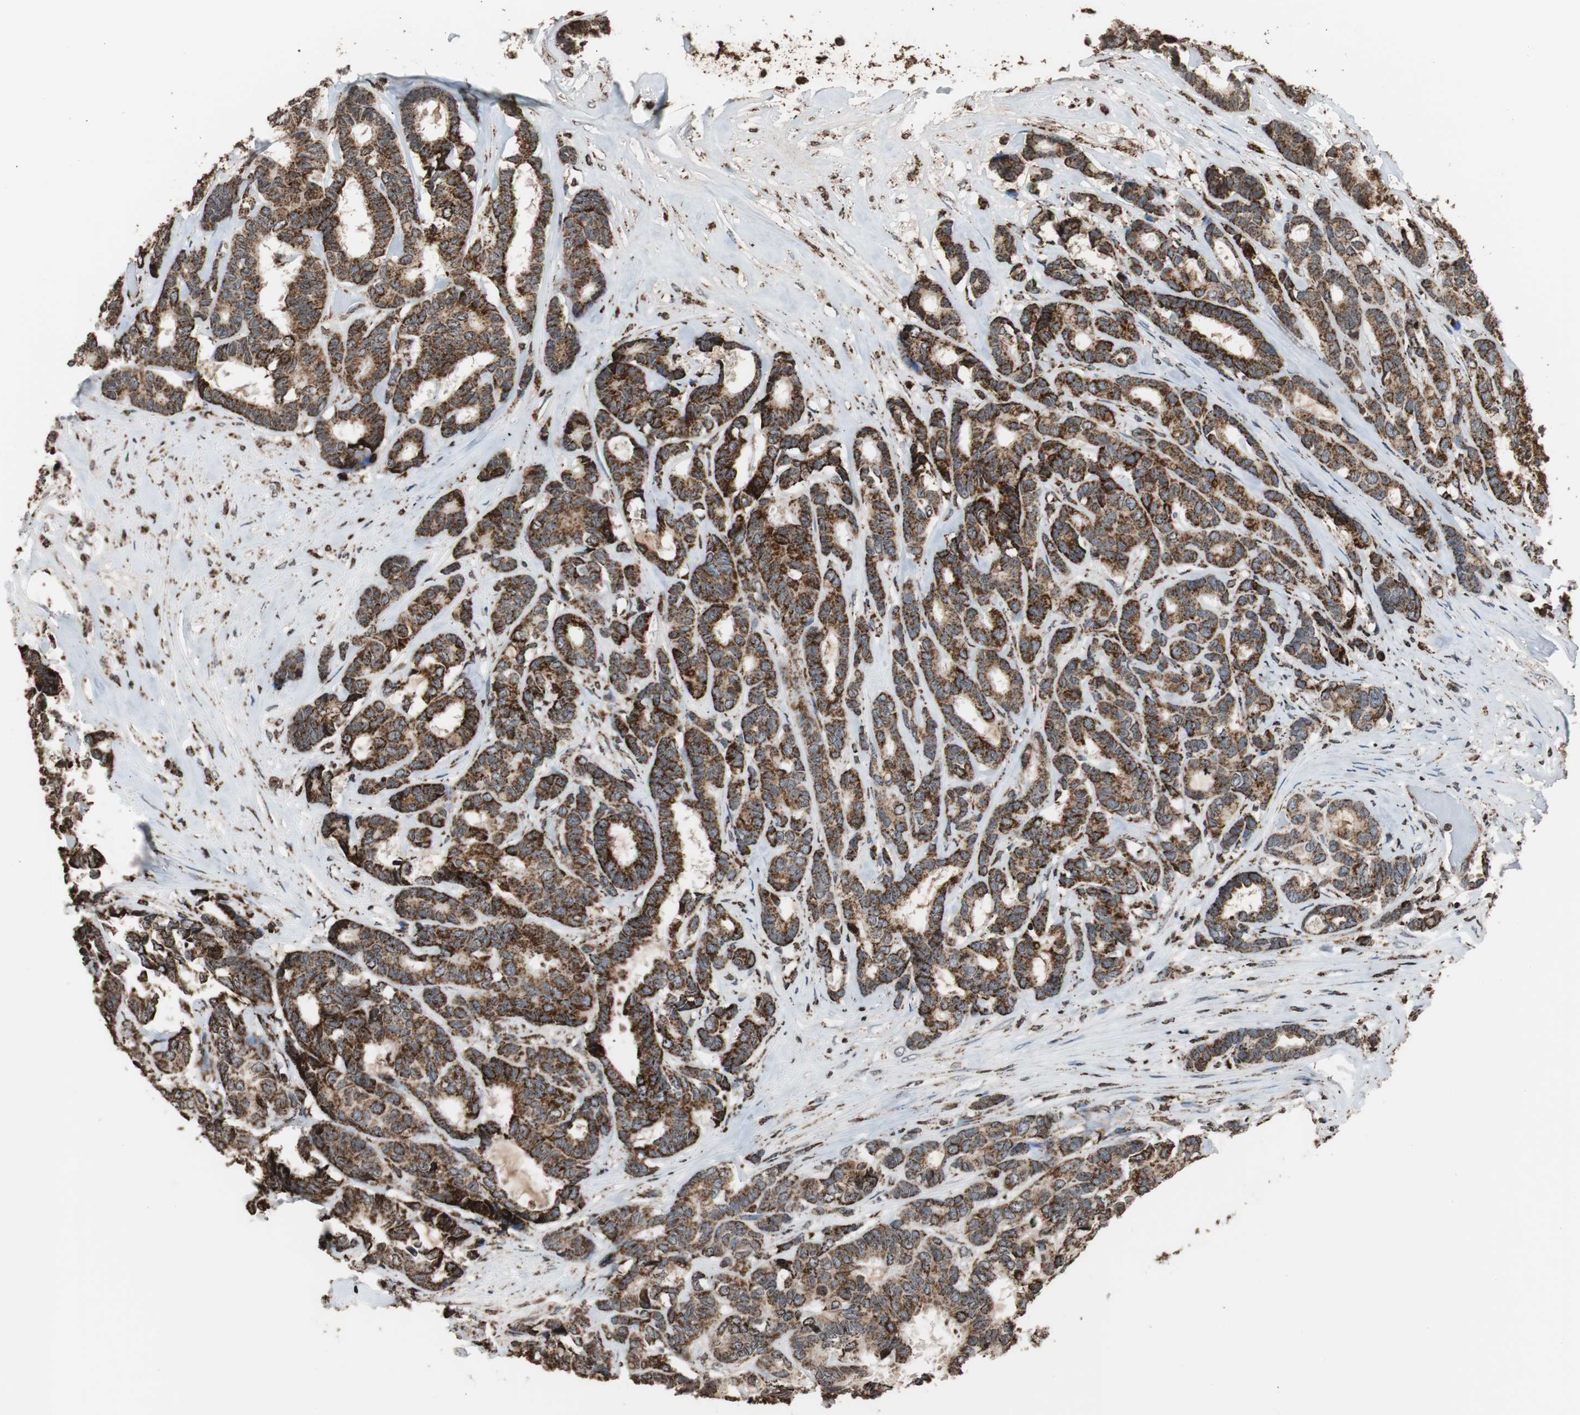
{"staining": {"intensity": "strong", "quantity": ">75%", "location": "cytoplasmic/membranous"}, "tissue": "breast cancer", "cell_type": "Tumor cells", "image_type": "cancer", "snomed": [{"axis": "morphology", "description": "Duct carcinoma"}, {"axis": "topography", "description": "Breast"}], "caption": "A brown stain highlights strong cytoplasmic/membranous expression of a protein in breast cancer (intraductal carcinoma) tumor cells. (DAB (3,3'-diaminobenzidine) = brown stain, brightfield microscopy at high magnification).", "gene": "HSPA9", "patient": {"sex": "female", "age": 87}}